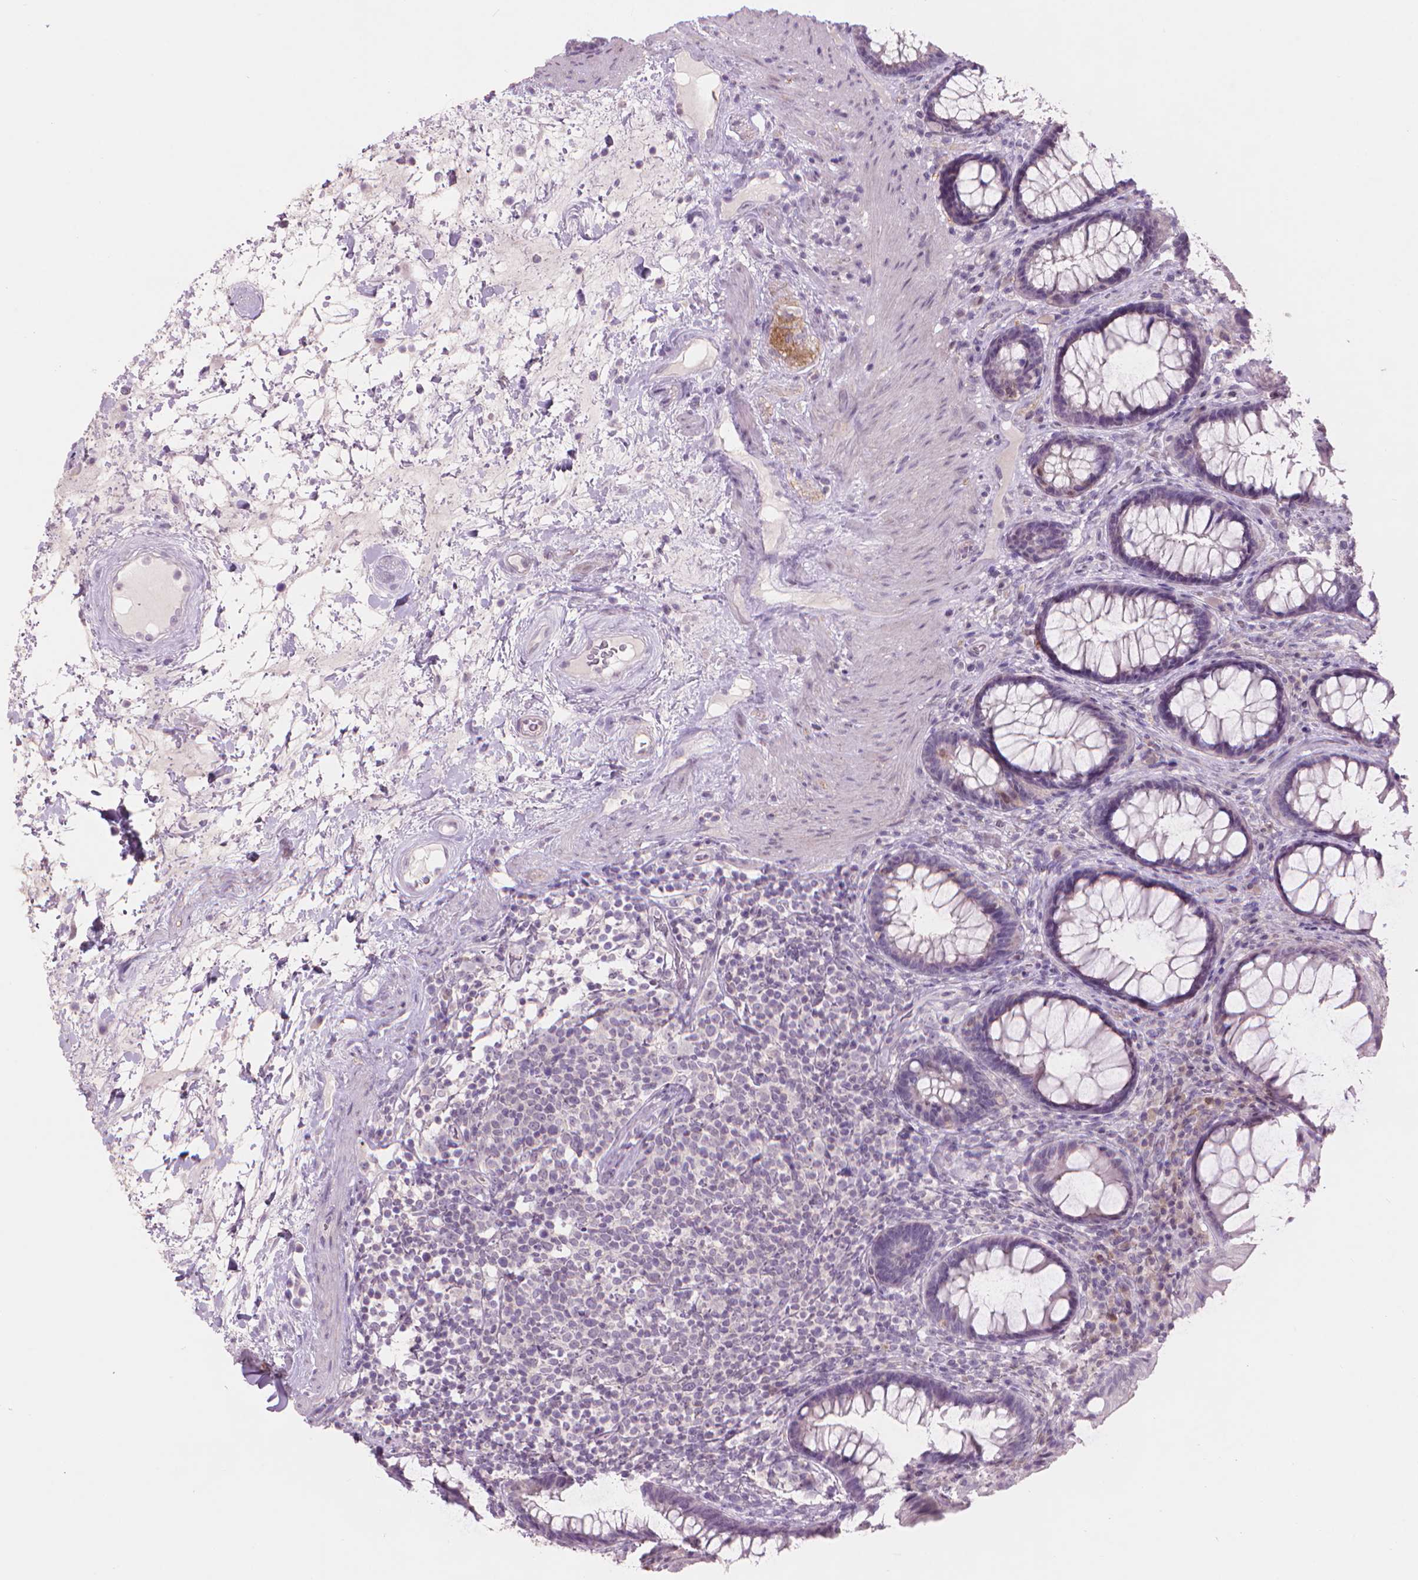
{"staining": {"intensity": "negative", "quantity": "none", "location": "none"}, "tissue": "rectum", "cell_type": "Glandular cells", "image_type": "normal", "snomed": [{"axis": "morphology", "description": "Normal tissue, NOS"}, {"axis": "topography", "description": "Rectum"}], "caption": "Immunohistochemistry histopathology image of normal rectum: human rectum stained with DAB (3,3'-diaminobenzidine) reveals no significant protein expression in glandular cells. The staining is performed using DAB (3,3'-diaminobenzidine) brown chromogen with nuclei counter-stained in using hematoxylin.", "gene": "ENO2", "patient": {"sex": "male", "age": 72}}